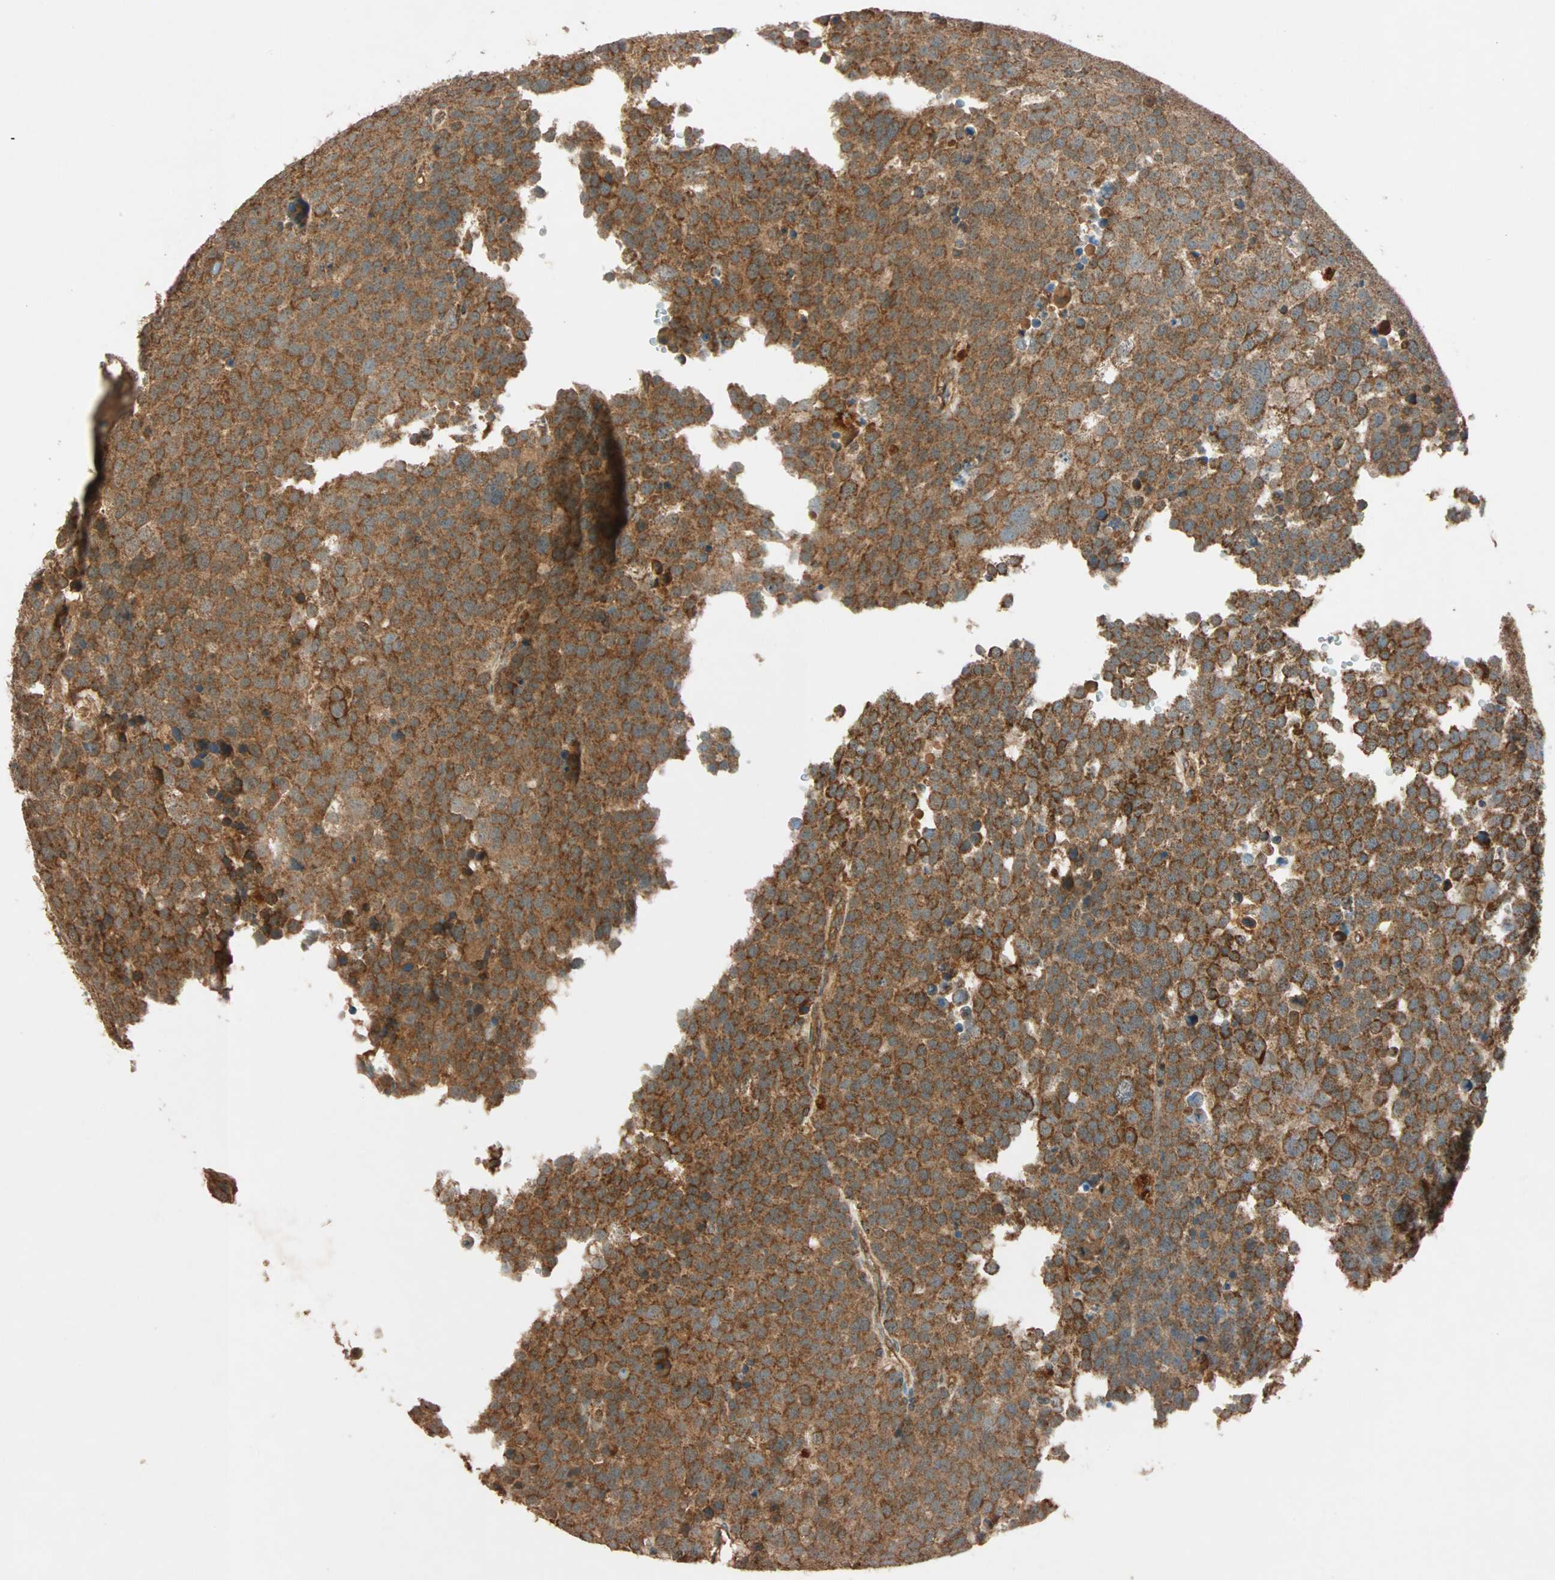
{"staining": {"intensity": "strong", "quantity": ">75%", "location": "cytoplasmic/membranous"}, "tissue": "testis cancer", "cell_type": "Tumor cells", "image_type": "cancer", "snomed": [{"axis": "morphology", "description": "Seminoma, NOS"}, {"axis": "topography", "description": "Testis"}], "caption": "Protein positivity by IHC displays strong cytoplasmic/membranous positivity in about >75% of tumor cells in seminoma (testis).", "gene": "MAPK1", "patient": {"sex": "male", "age": 71}}